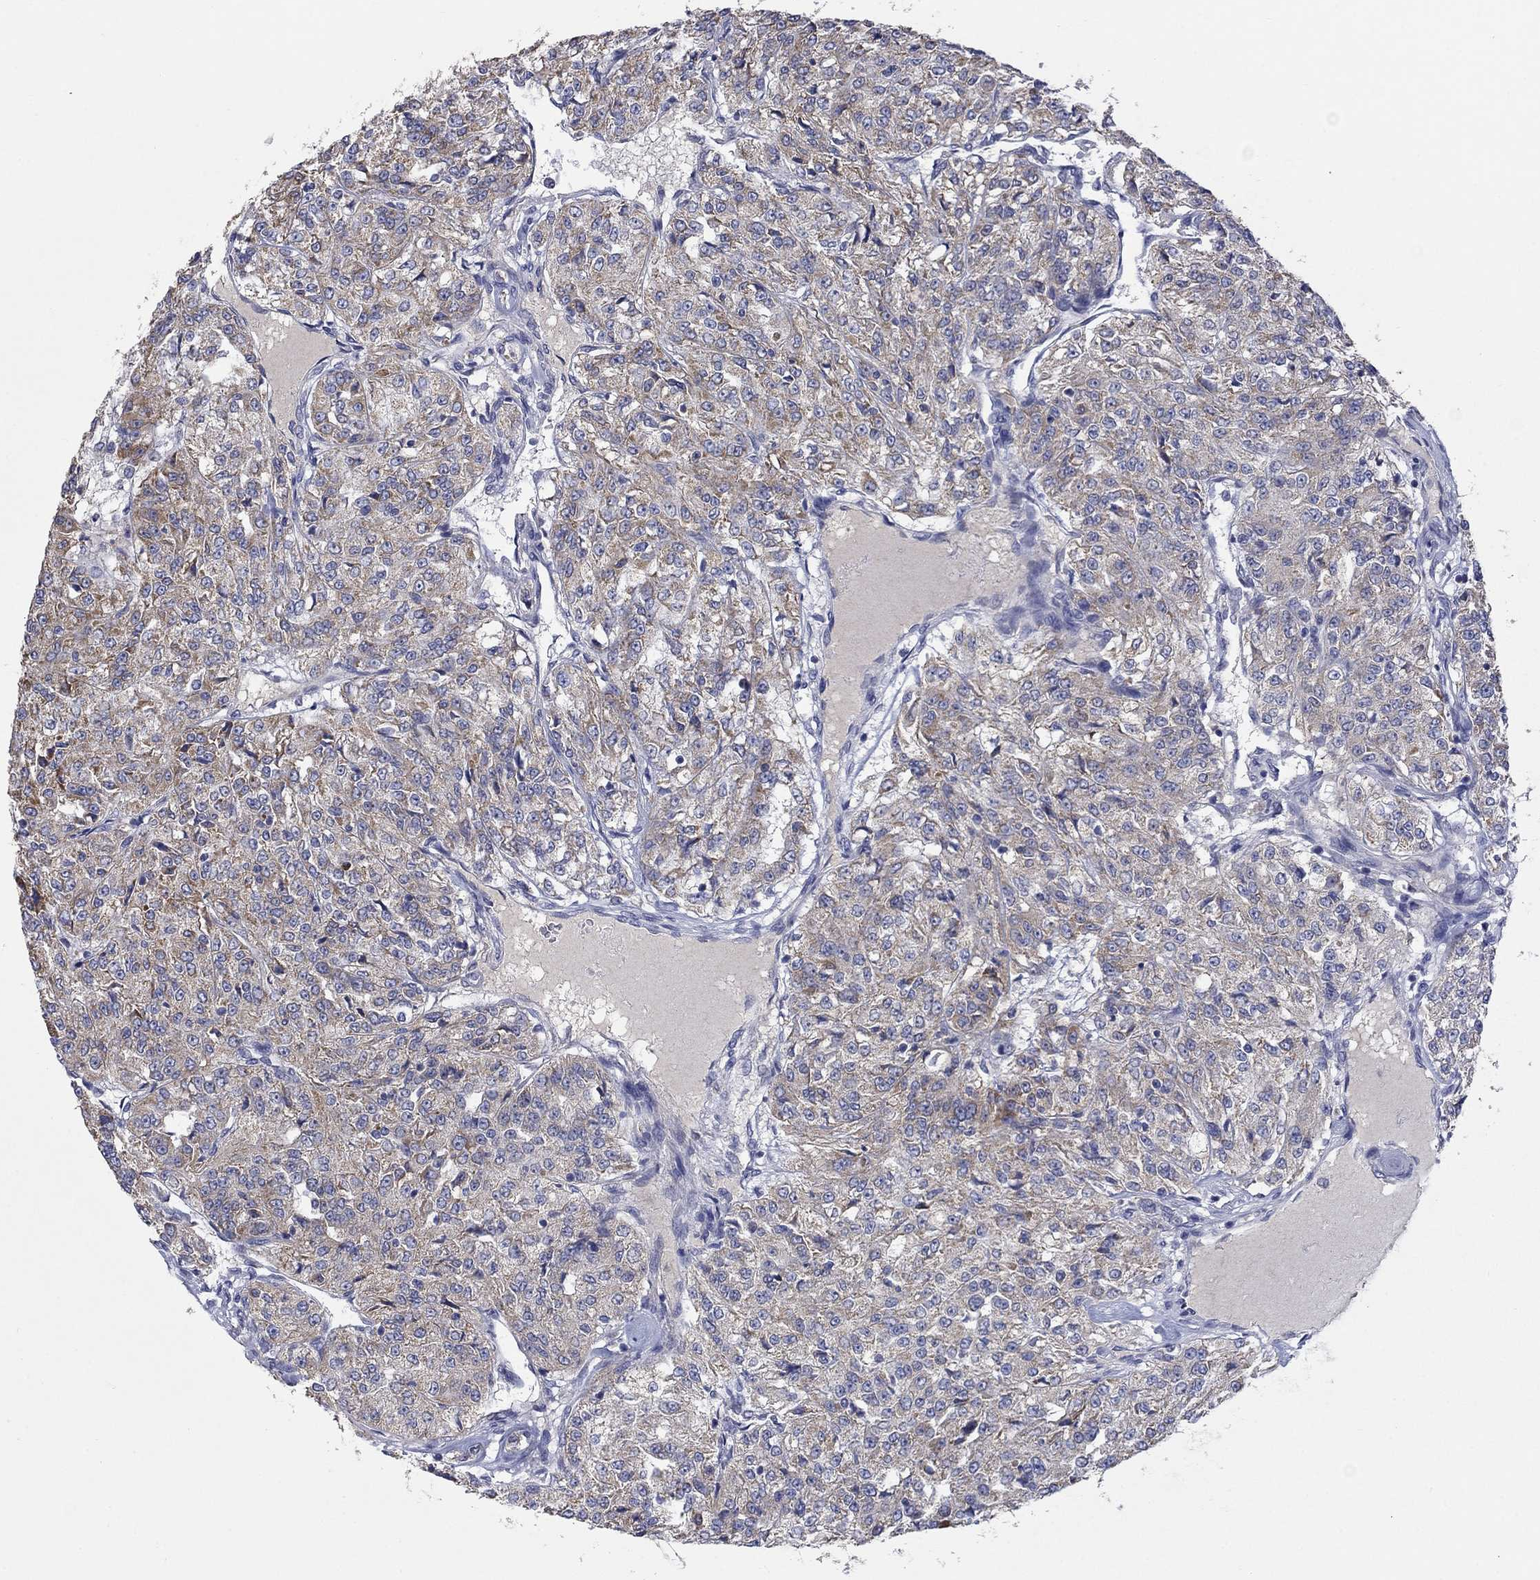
{"staining": {"intensity": "weak", "quantity": ">75%", "location": "cytoplasmic/membranous"}, "tissue": "renal cancer", "cell_type": "Tumor cells", "image_type": "cancer", "snomed": [{"axis": "morphology", "description": "Adenocarcinoma, NOS"}, {"axis": "topography", "description": "Kidney"}], "caption": "Brown immunohistochemical staining in renal cancer (adenocarcinoma) demonstrates weak cytoplasmic/membranous positivity in about >75% of tumor cells.", "gene": "CLVS1", "patient": {"sex": "female", "age": 63}}